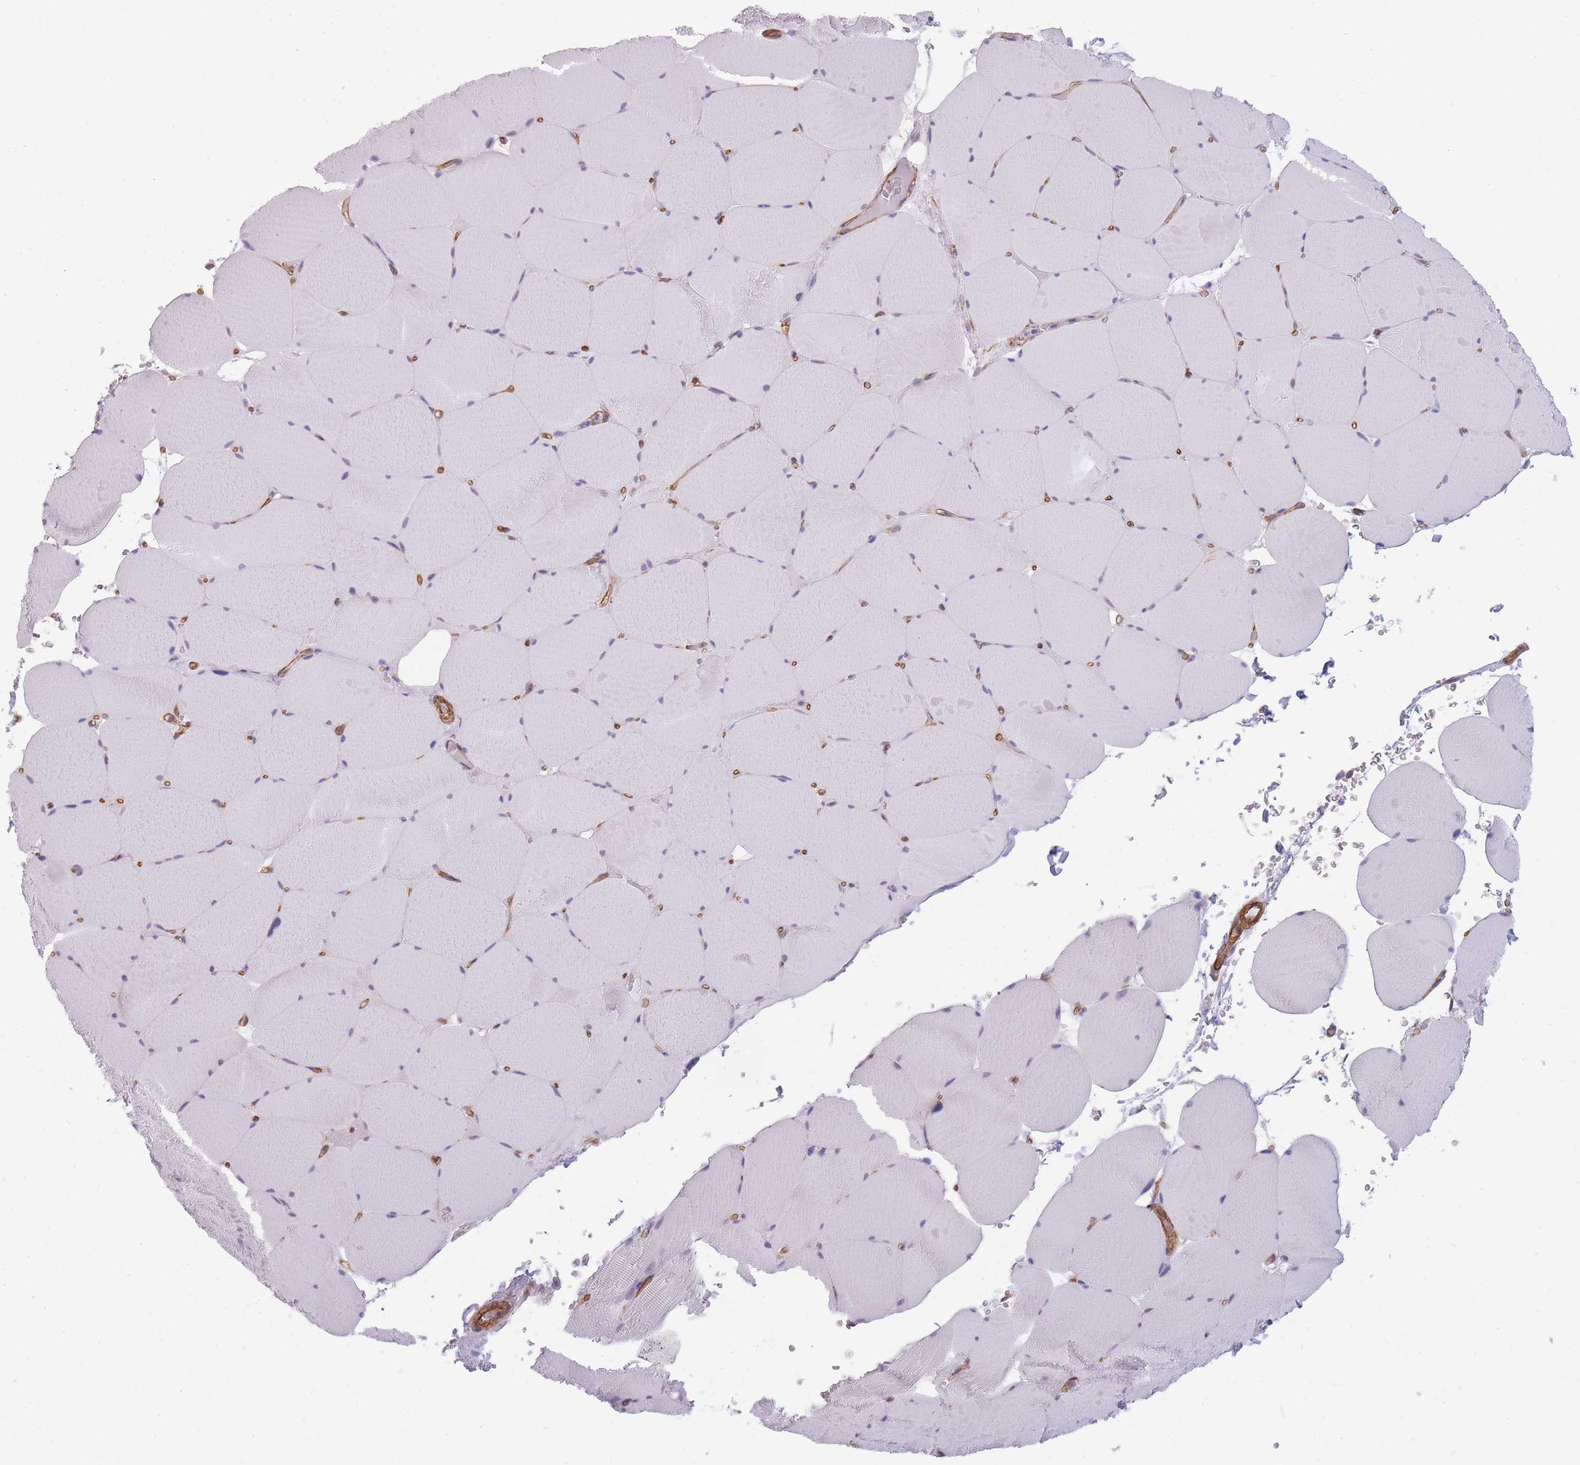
{"staining": {"intensity": "negative", "quantity": "none", "location": "none"}, "tissue": "skeletal muscle", "cell_type": "Myocytes", "image_type": "normal", "snomed": [{"axis": "morphology", "description": "Normal tissue, NOS"}, {"axis": "topography", "description": "Skeletal muscle"}, {"axis": "topography", "description": "Head-Neck"}], "caption": "DAB immunohistochemical staining of benign skeletal muscle displays no significant expression in myocytes. Nuclei are stained in blue.", "gene": "OR6B2", "patient": {"sex": "male", "age": 66}}